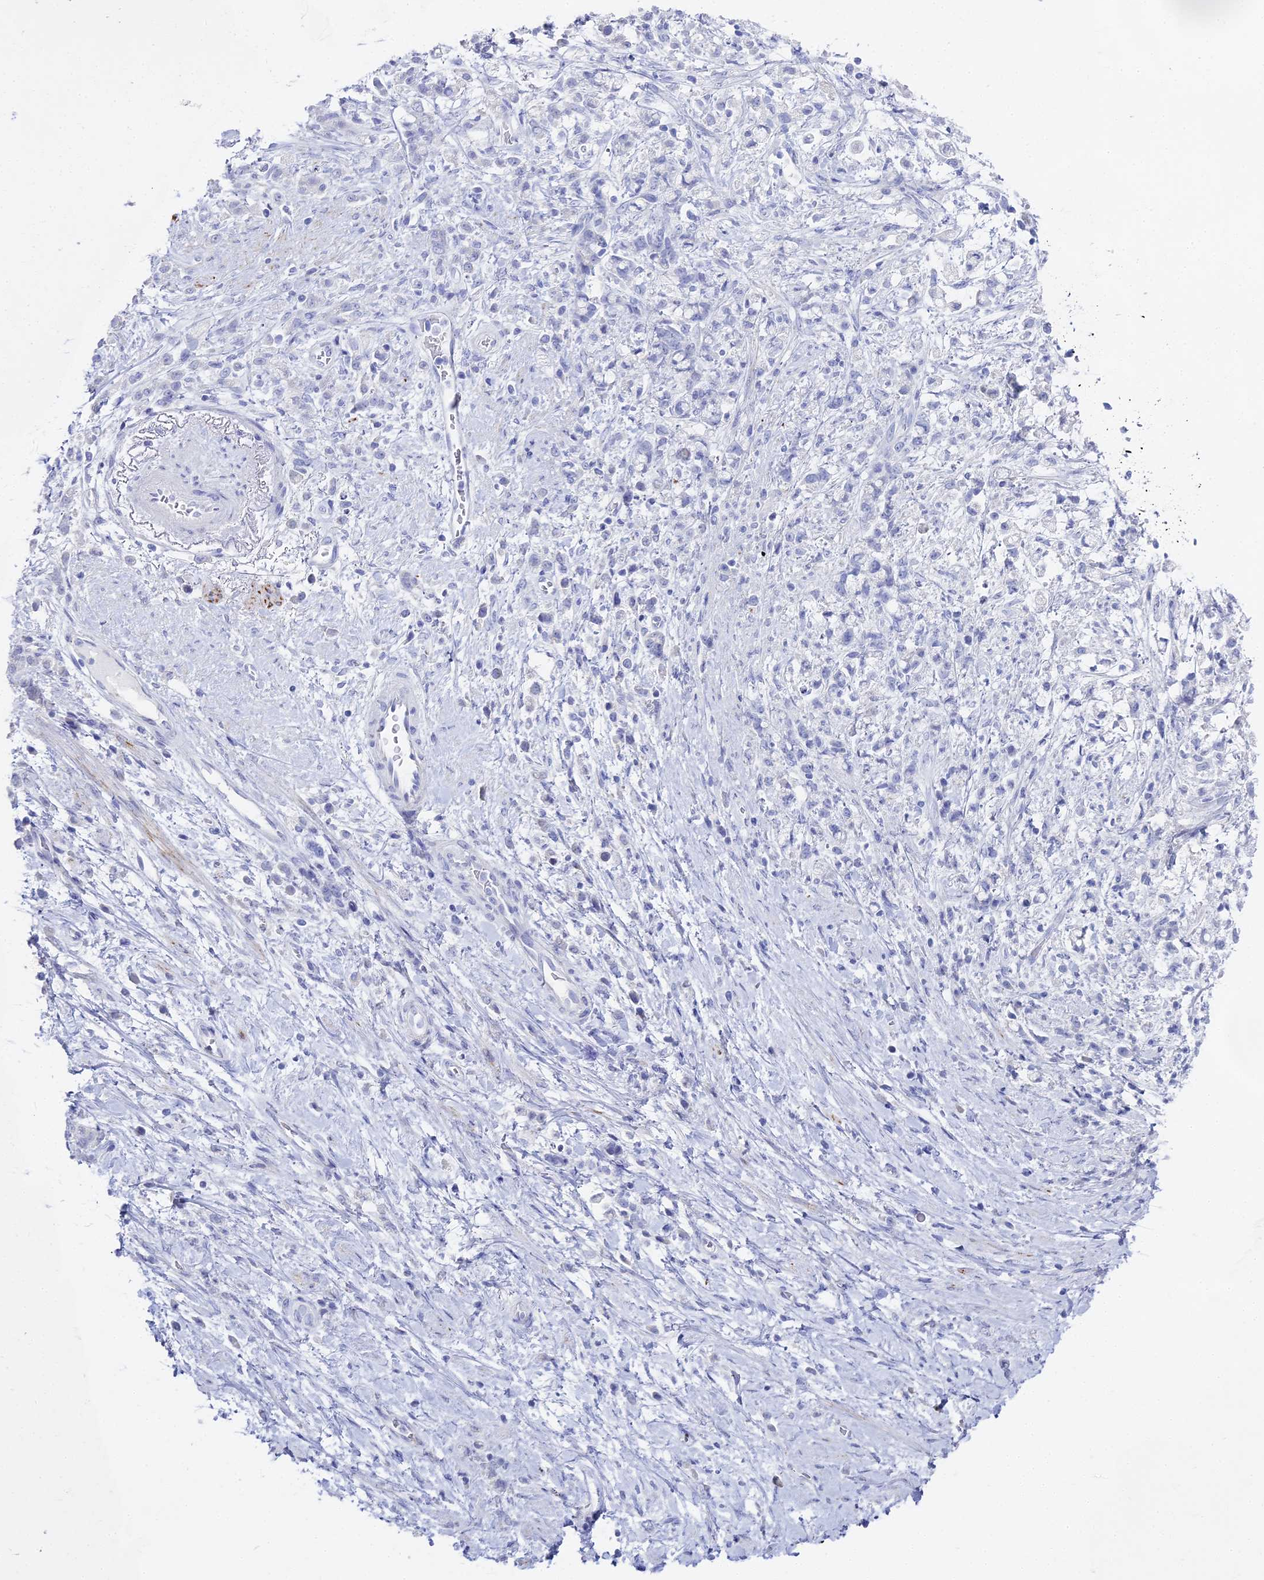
{"staining": {"intensity": "negative", "quantity": "none", "location": "none"}, "tissue": "stomach cancer", "cell_type": "Tumor cells", "image_type": "cancer", "snomed": [{"axis": "morphology", "description": "Adenocarcinoma, NOS"}, {"axis": "topography", "description": "Stomach"}], "caption": "Immunohistochemistry of stomach cancer exhibits no positivity in tumor cells.", "gene": "ALPP", "patient": {"sex": "female", "age": 60}}